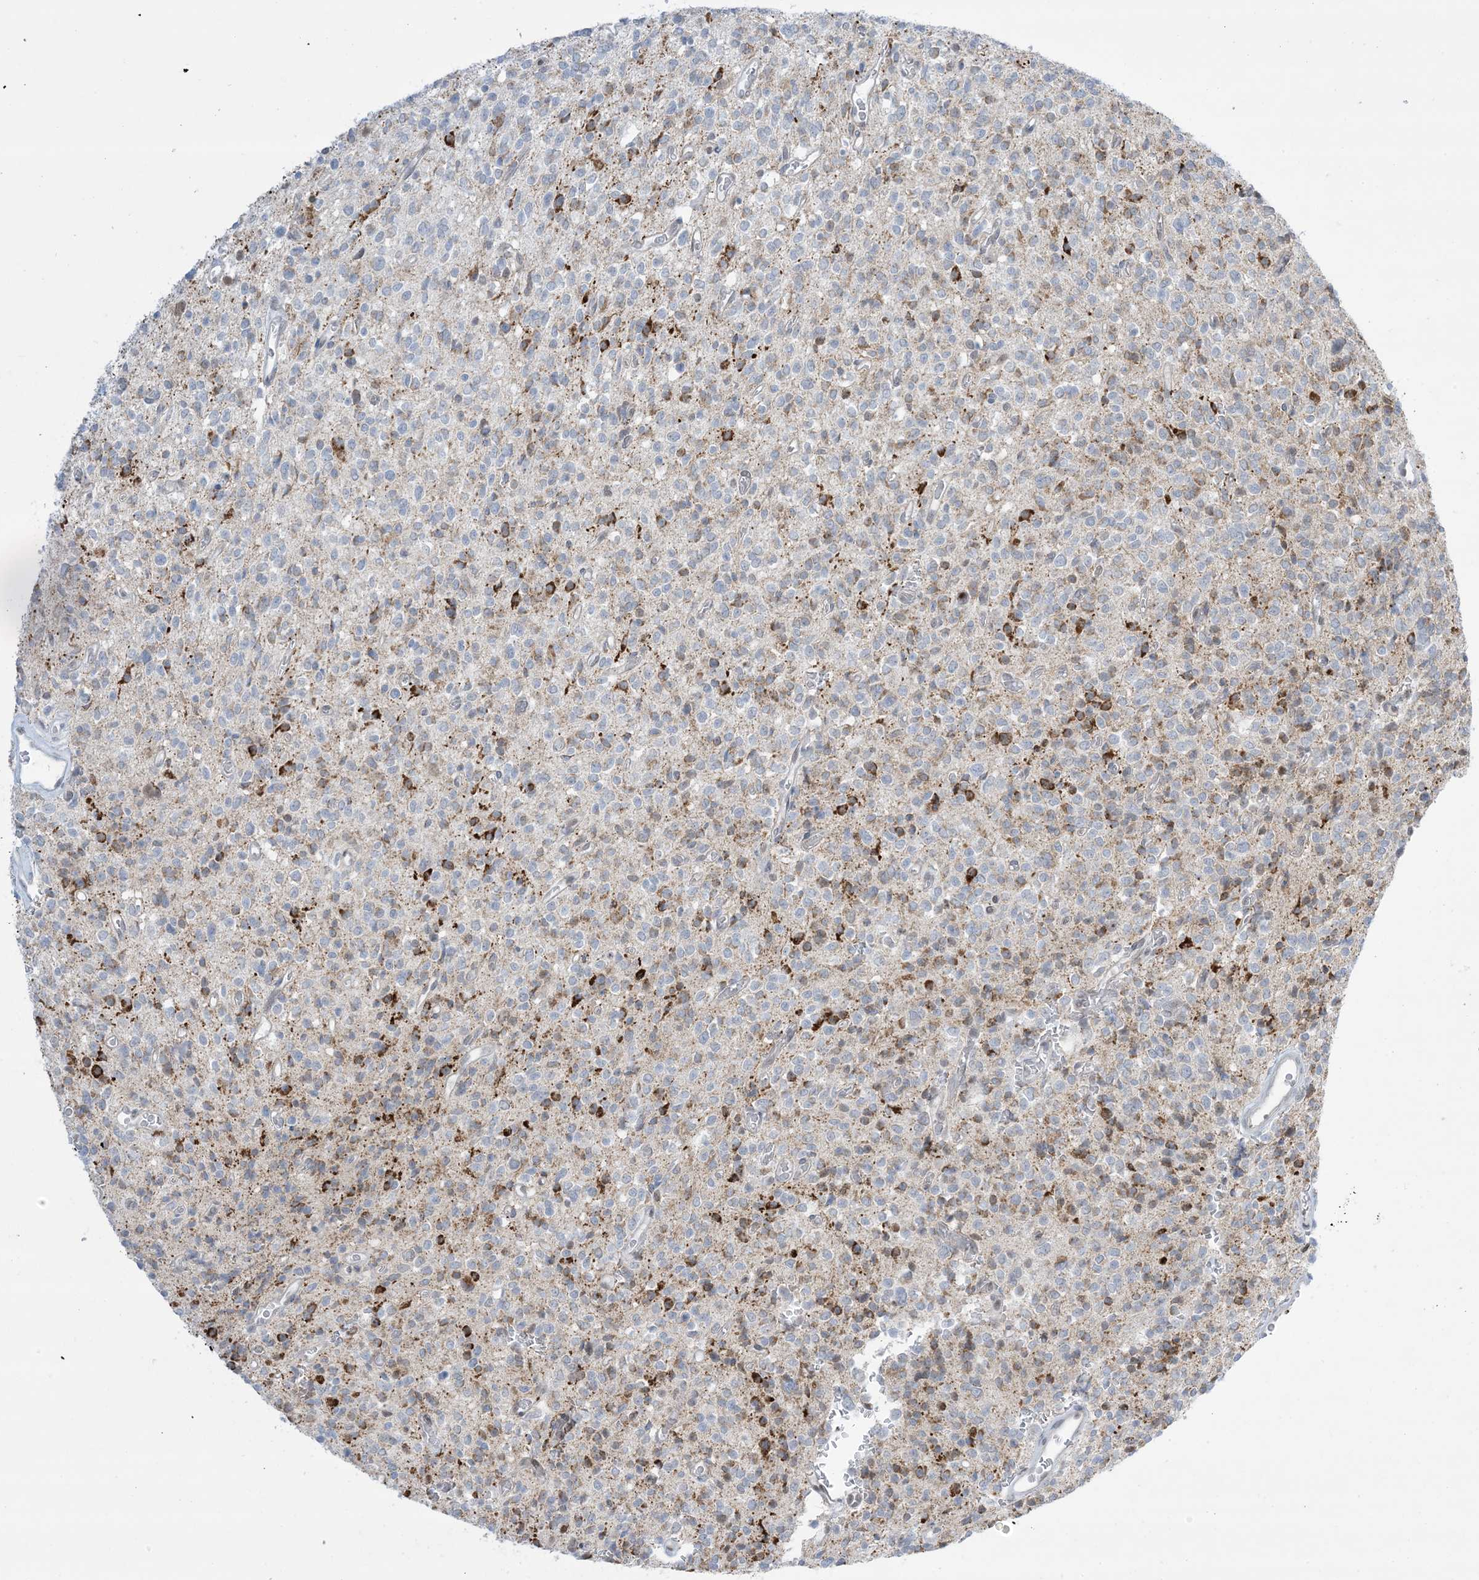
{"staining": {"intensity": "negative", "quantity": "none", "location": "none"}, "tissue": "glioma", "cell_type": "Tumor cells", "image_type": "cancer", "snomed": [{"axis": "morphology", "description": "Glioma, malignant, High grade"}, {"axis": "topography", "description": "Brain"}], "caption": "Tumor cells show no significant expression in malignant high-grade glioma.", "gene": "TFPT", "patient": {"sex": "male", "age": 34}}